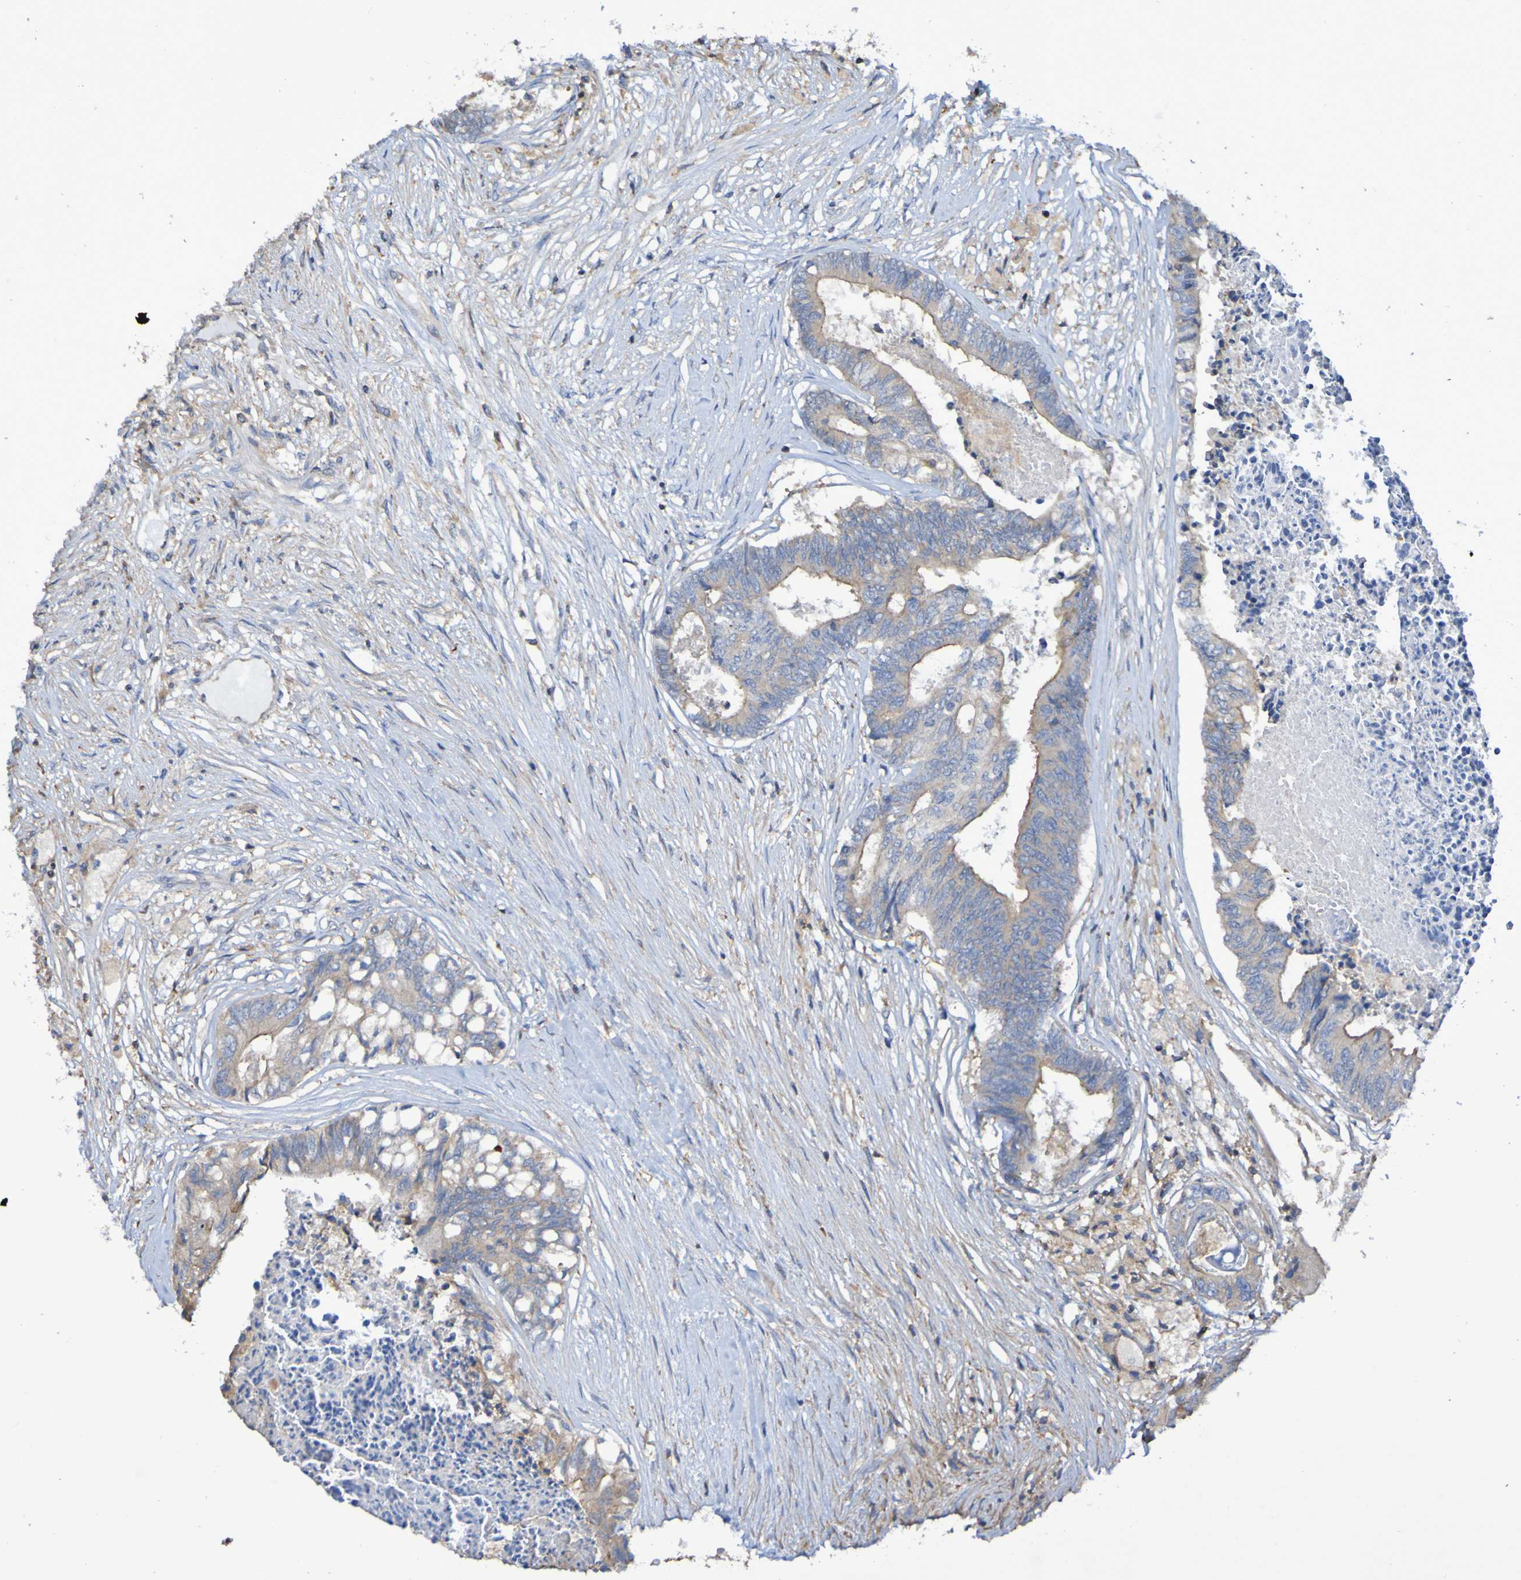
{"staining": {"intensity": "weak", "quantity": ">75%", "location": "cytoplasmic/membranous"}, "tissue": "colorectal cancer", "cell_type": "Tumor cells", "image_type": "cancer", "snomed": [{"axis": "morphology", "description": "Adenocarcinoma, NOS"}, {"axis": "topography", "description": "Rectum"}], "caption": "Protein analysis of adenocarcinoma (colorectal) tissue demonstrates weak cytoplasmic/membranous expression in about >75% of tumor cells.", "gene": "SYNJ1", "patient": {"sex": "male", "age": 63}}